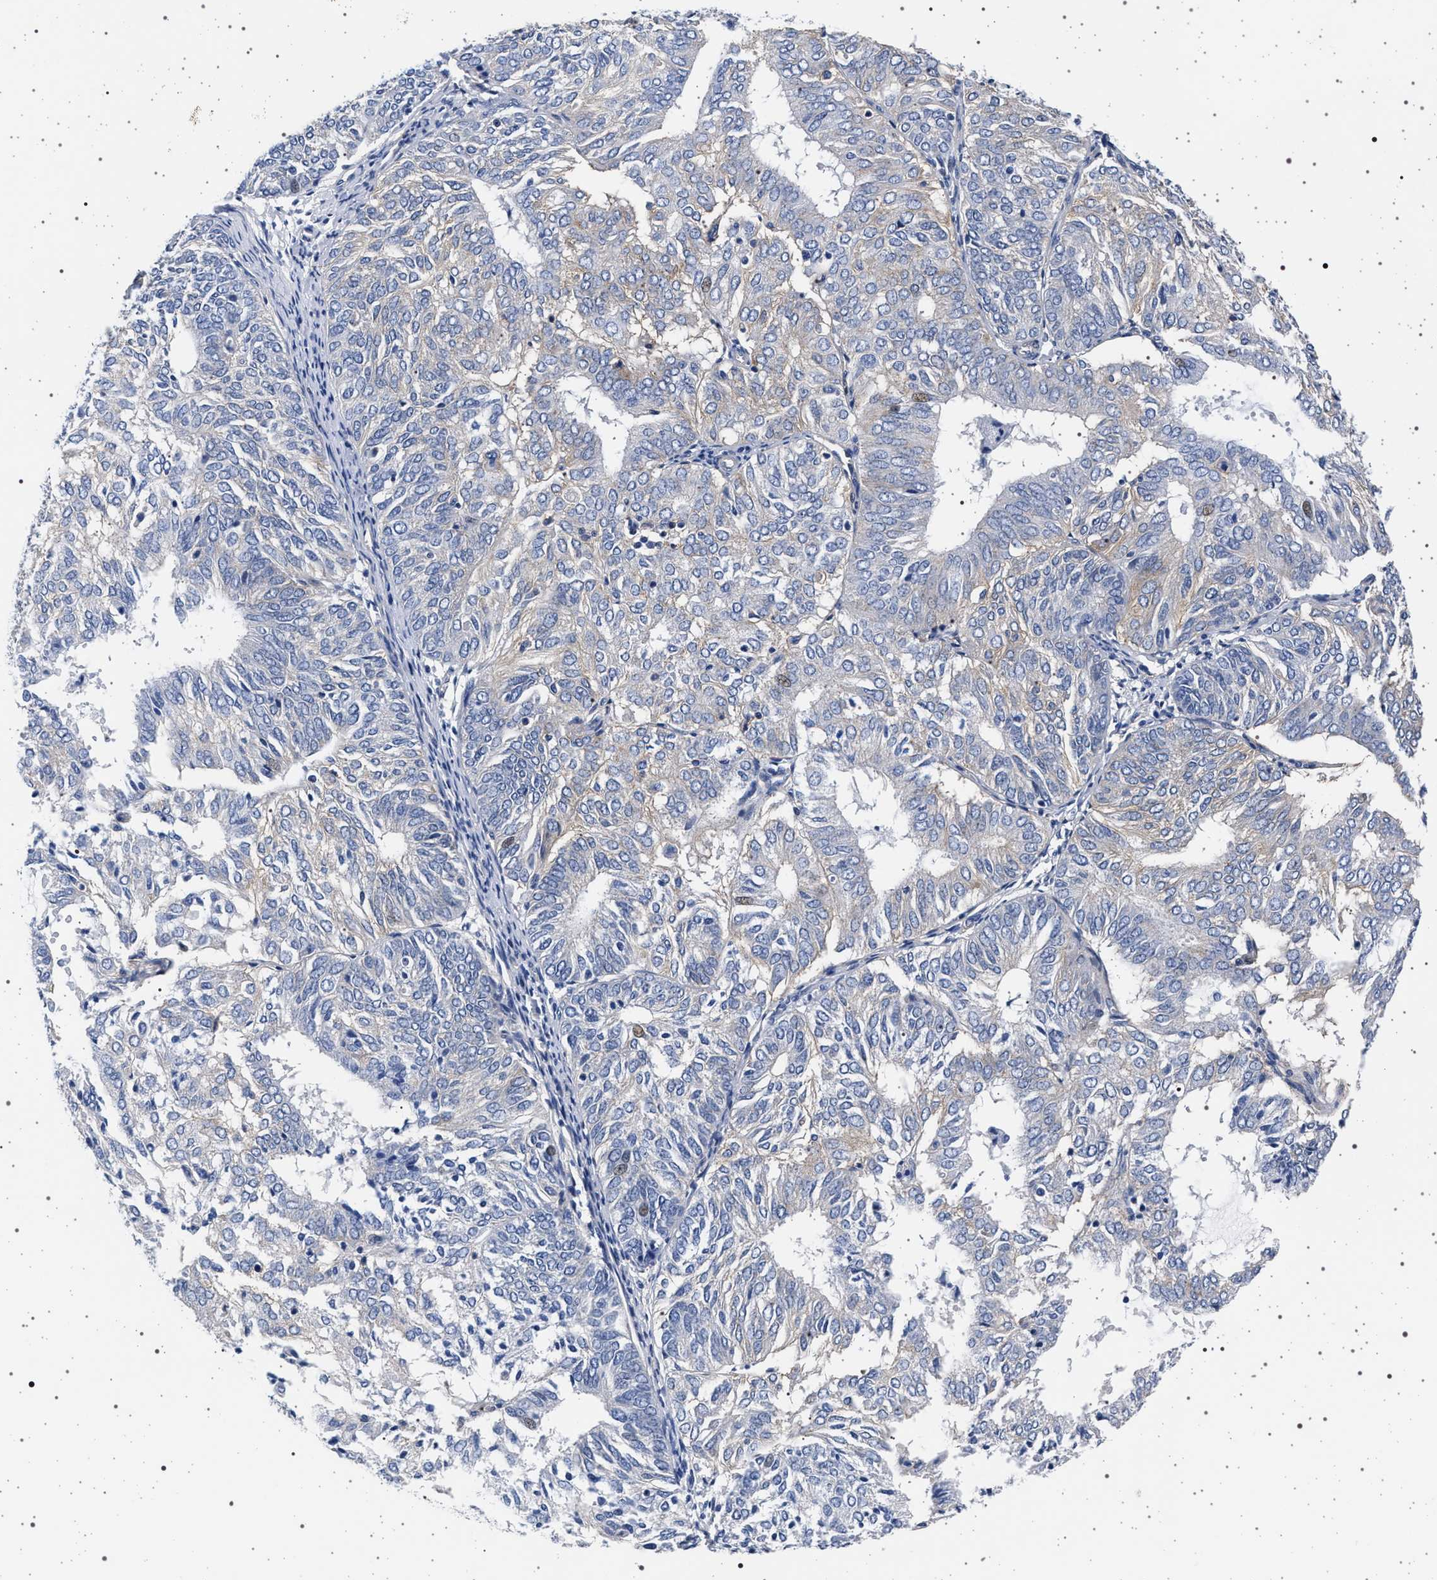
{"staining": {"intensity": "negative", "quantity": "none", "location": "none"}, "tissue": "endometrial cancer", "cell_type": "Tumor cells", "image_type": "cancer", "snomed": [{"axis": "morphology", "description": "Adenocarcinoma, NOS"}, {"axis": "topography", "description": "Uterus"}], "caption": "Protein analysis of endometrial cancer (adenocarcinoma) displays no significant positivity in tumor cells.", "gene": "SLC9A1", "patient": {"sex": "female", "age": 60}}